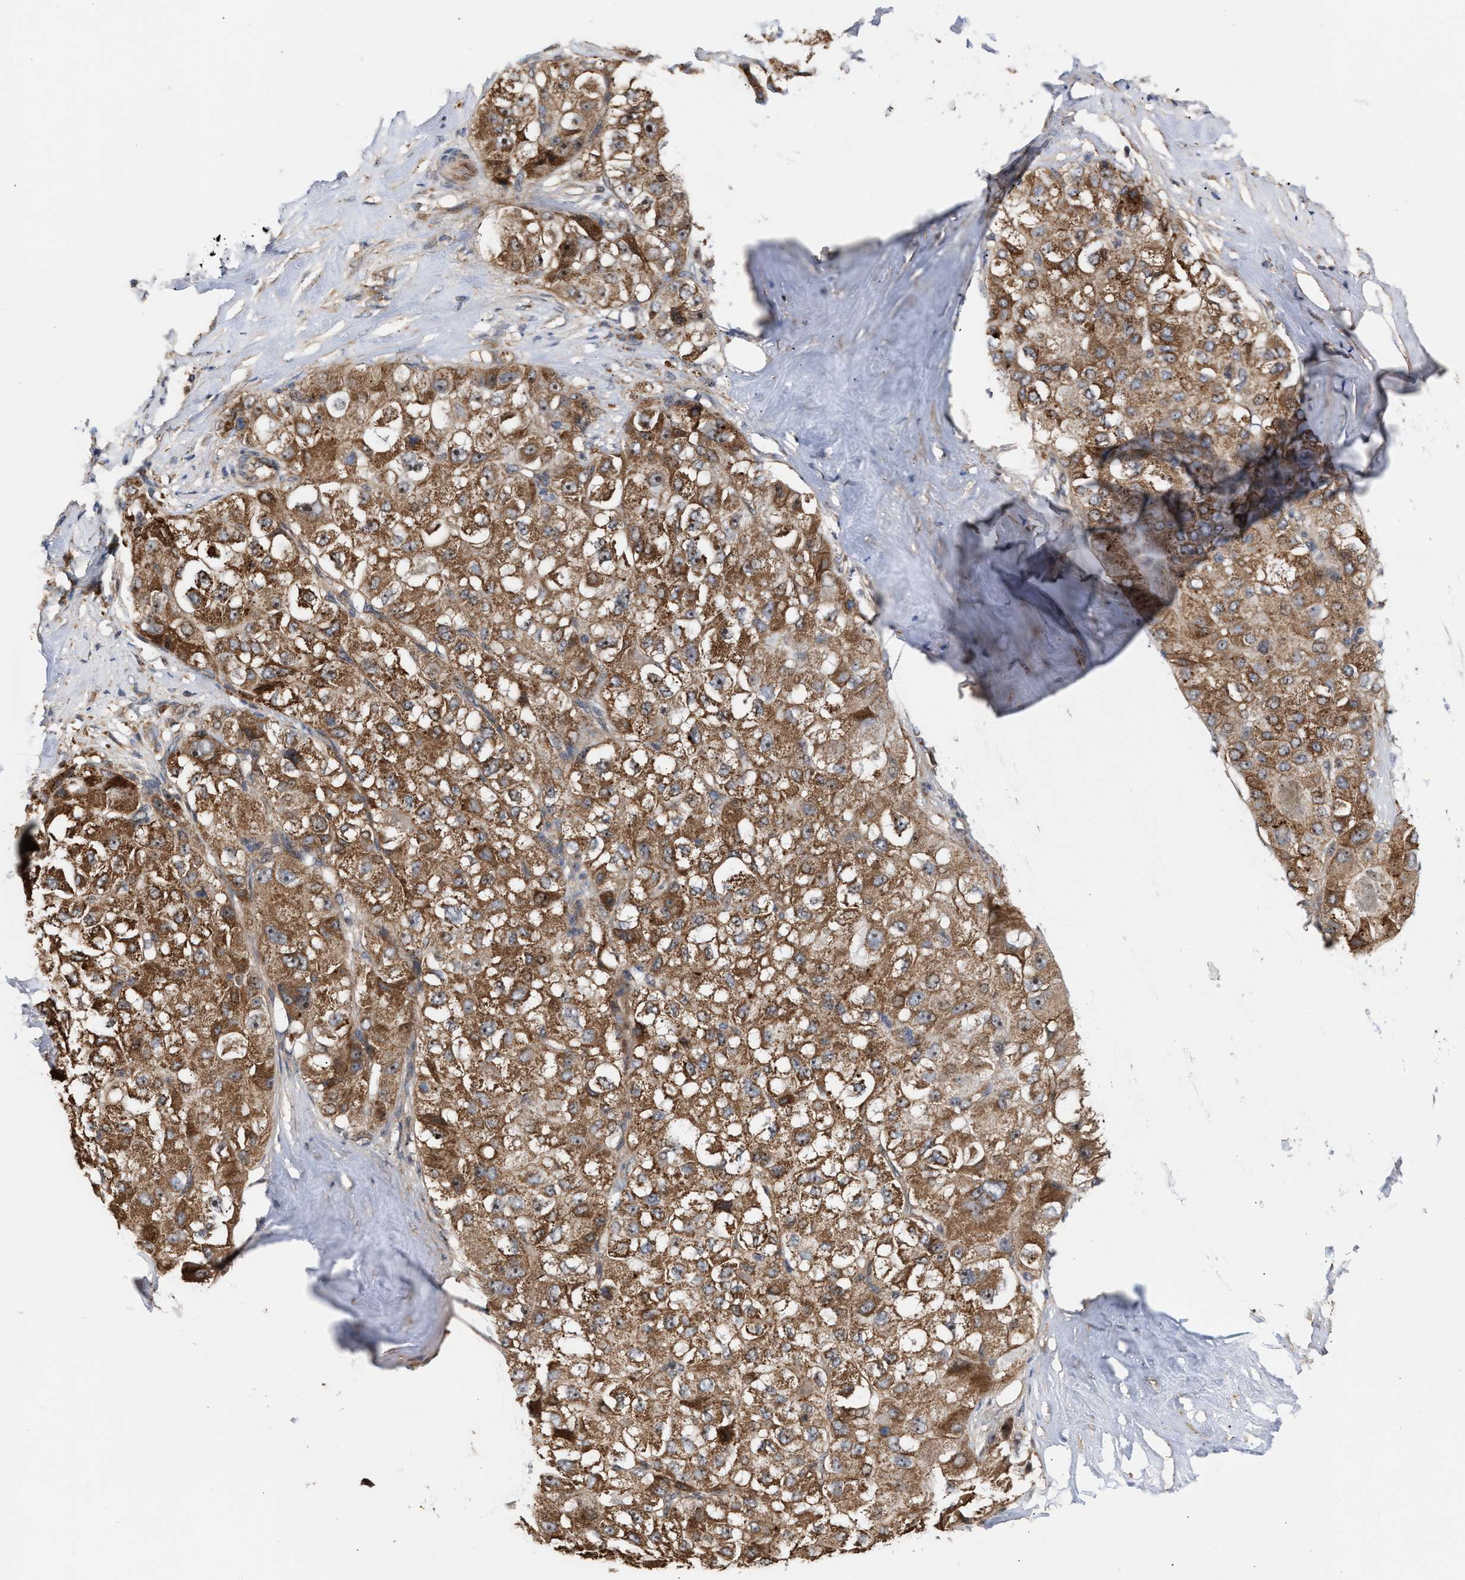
{"staining": {"intensity": "moderate", "quantity": ">75%", "location": "cytoplasmic/membranous,nuclear"}, "tissue": "liver cancer", "cell_type": "Tumor cells", "image_type": "cancer", "snomed": [{"axis": "morphology", "description": "Carcinoma, Hepatocellular, NOS"}, {"axis": "topography", "description": "Liver"}], "caption": "Protein positivity by IHC reveals moderate cytoplasmic/membranous and nuclear expression in approximately >75% of tumor cells in liver cancer (hepatocellular carcinoma).", "gene": "EXOSC2", "patient": {"sex": "male", "age": 80}}